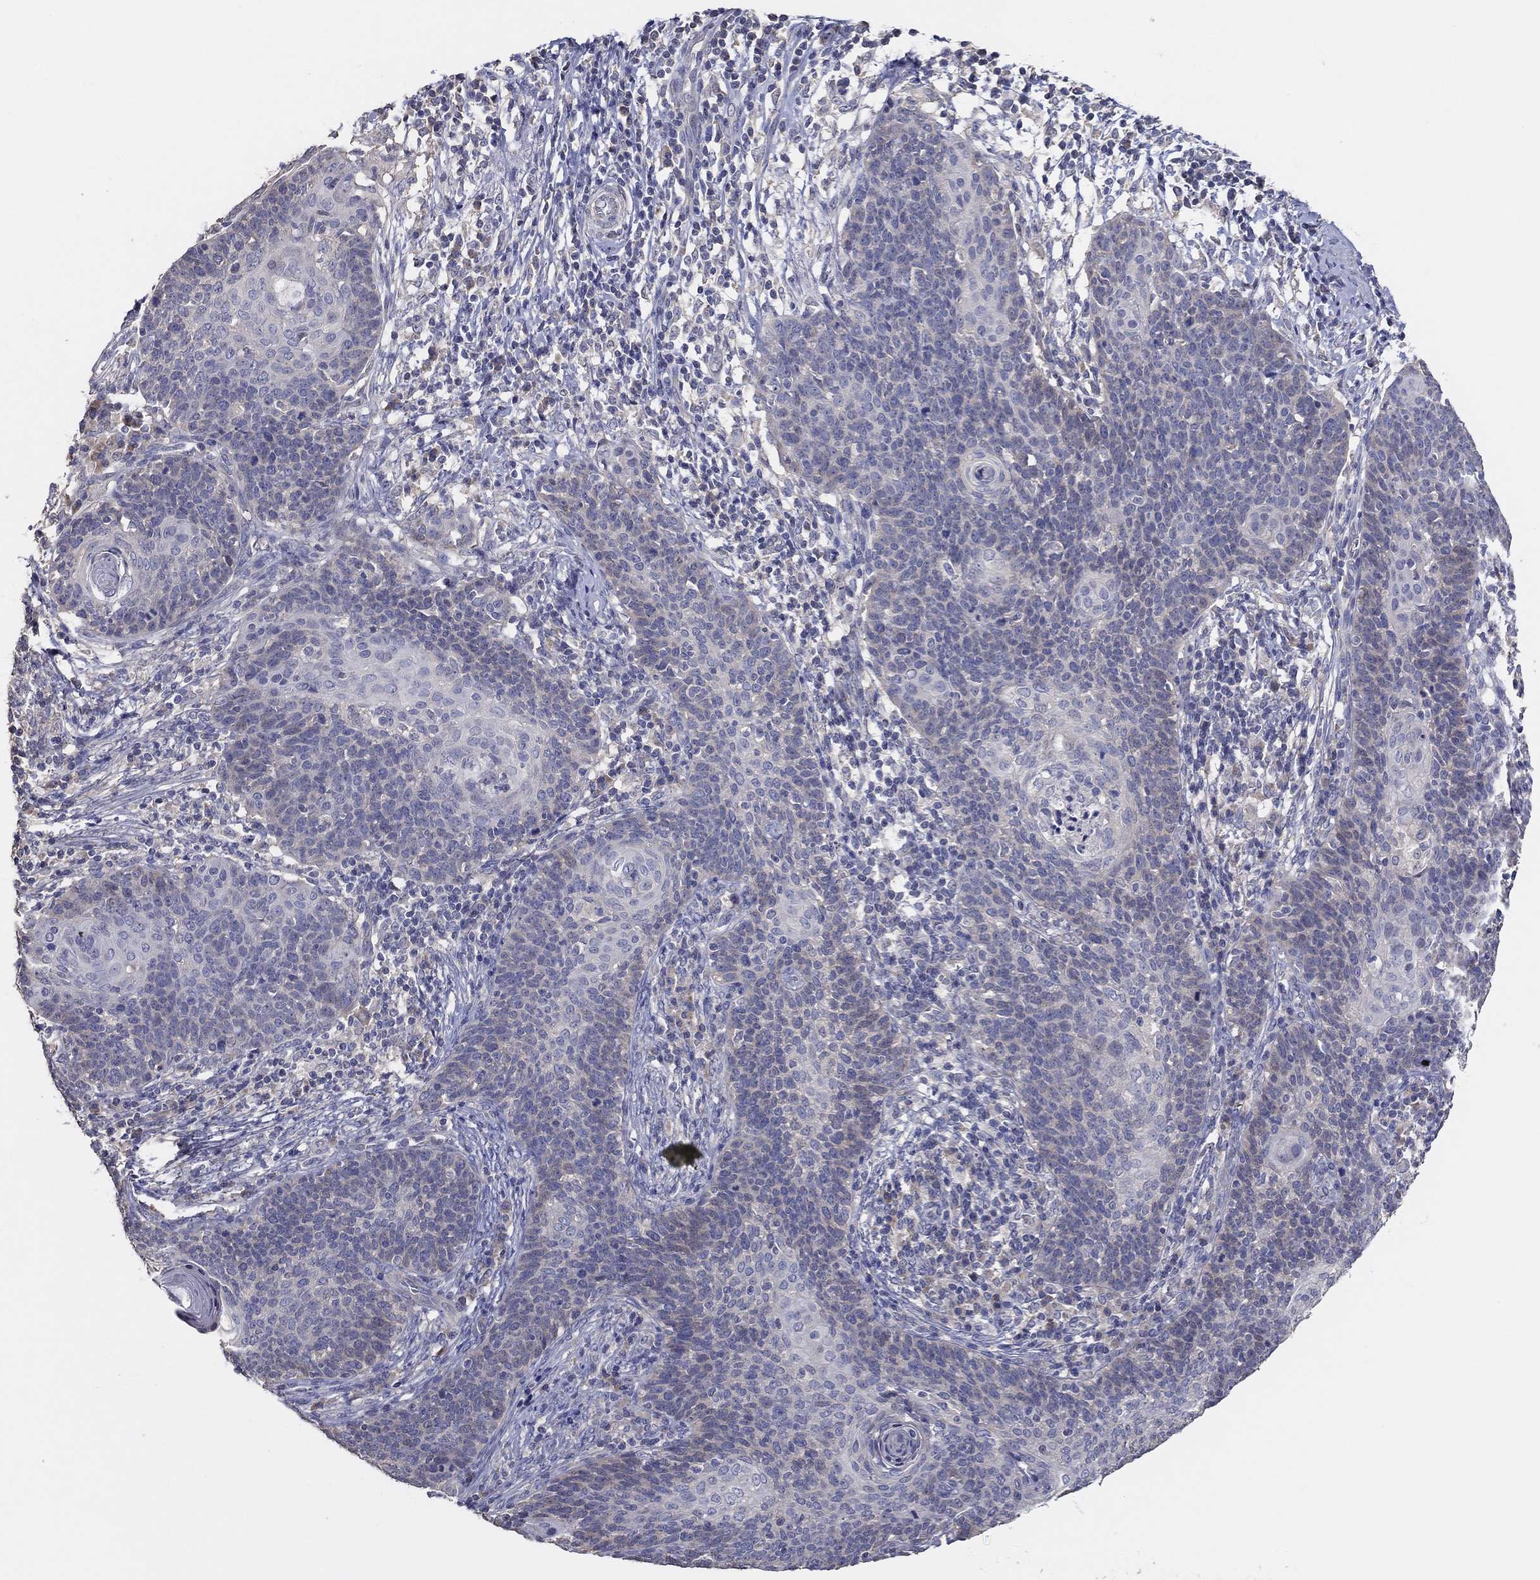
{"staining": {"intensity": "negative", "quantity": "none", "location": "none"}, "tissue": "cervical cancer", "cell_type": "Tumor cells", "image_type": "cancer", "snomed": [{"axis": "morphology", "description": "Squamous cell carcinoma, NOS"}, {"axis": "topography", "description": "Cervix"}], "caption": "An image of human cervical squamous cell carcinoma is negative for staining in tumor cells.", "gene": "DOCK3", "patient": {"sex": "female", "age": 39}}